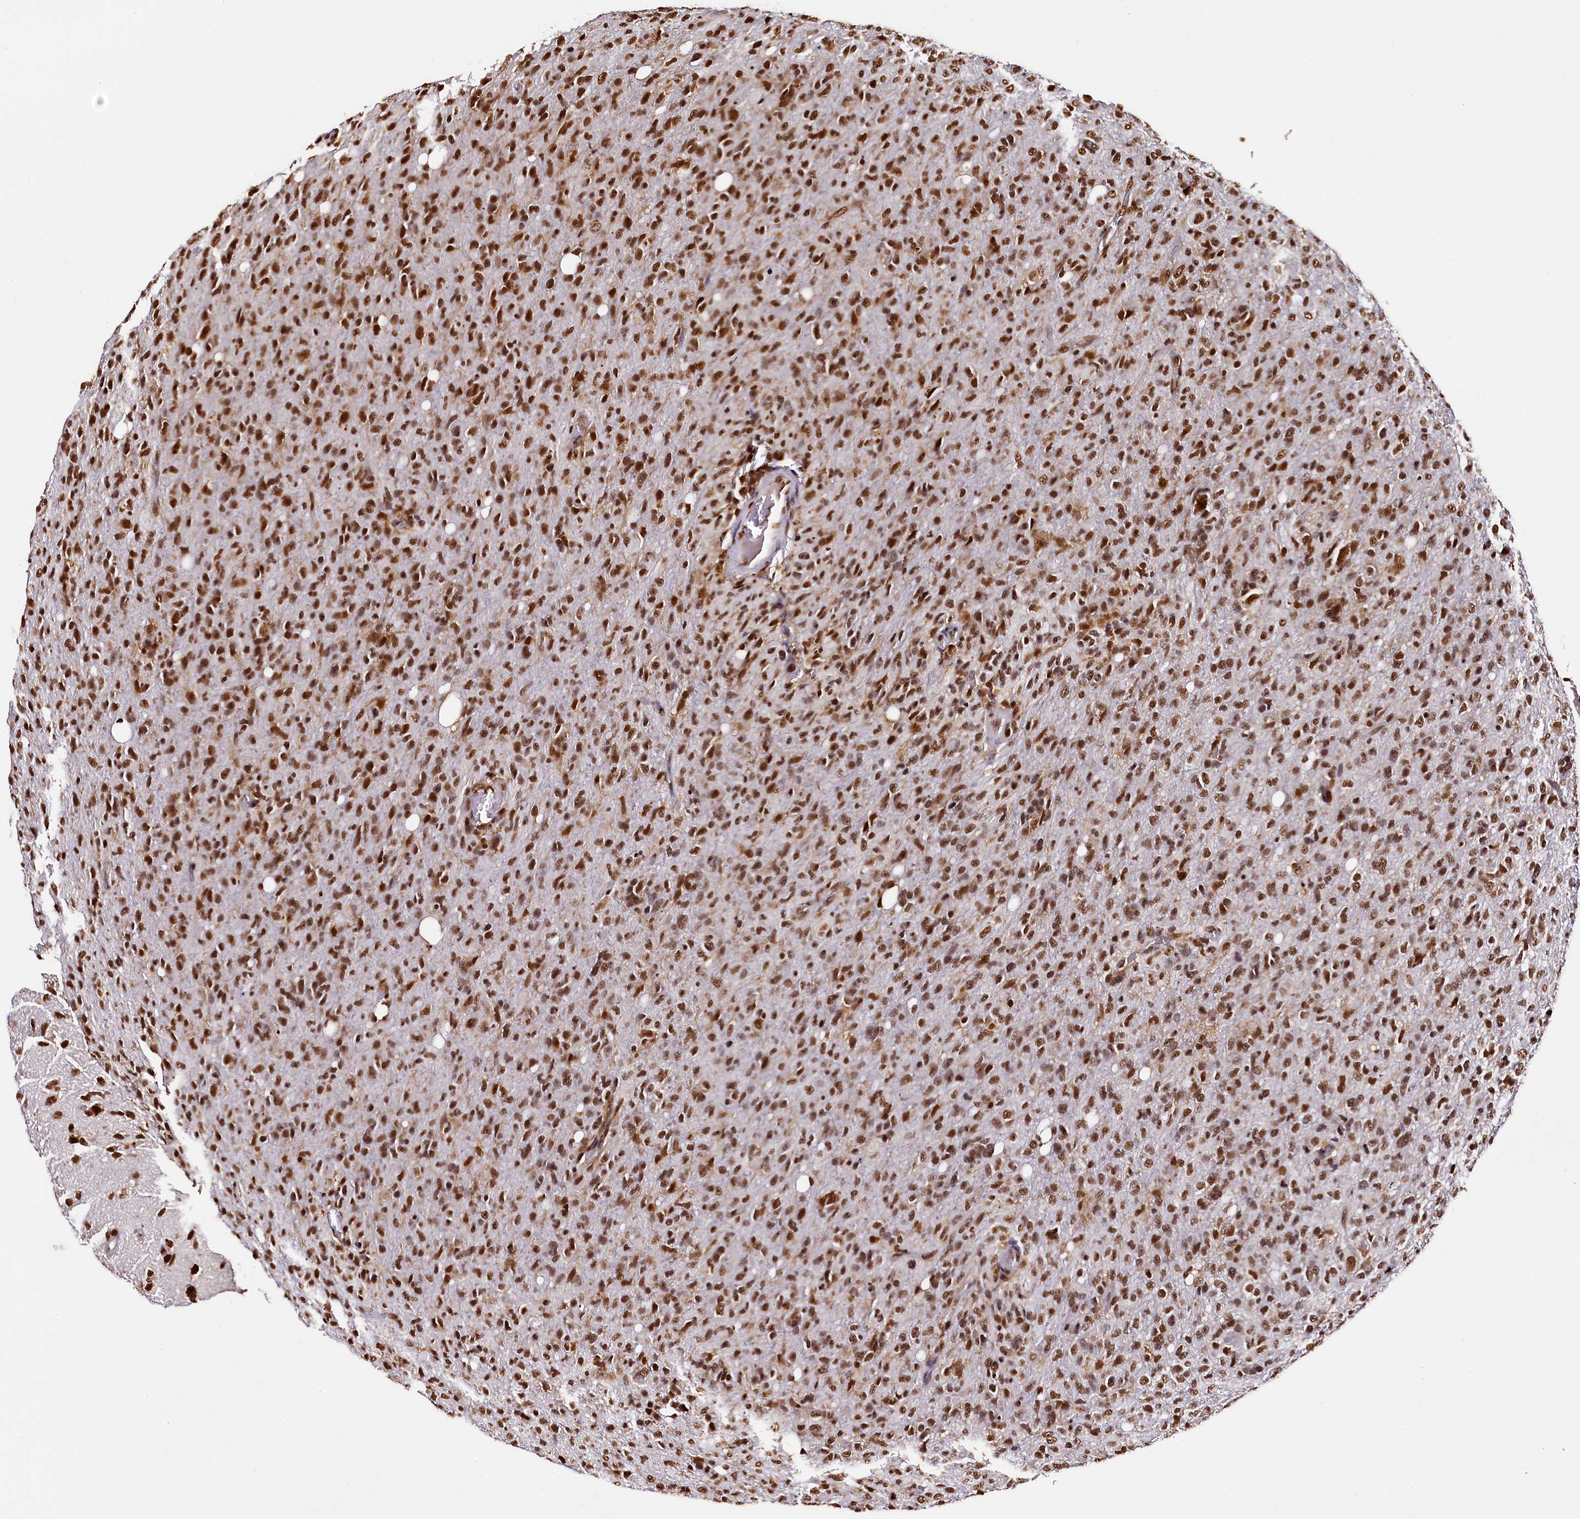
{"staining": {"intensity": "strong", "quantity": ">75%", "location": "nuclear"}, "tissue": "glioma", "cell_type": "Tumor cells", "image_type": "cancer", "snomed": [{"axis": "morphology", "description": "Glioma, malignant, High grade"}, {"axis": "topography", "description": "Brain"}], "caption": "Approximately >75% of tumor cells in glioma demonstrate strong nuclear protein positivity as visualized by brown immunohistochemical staining.", "gene": "SNRPD2", "patient": {"sex": "female", "age": 57}}